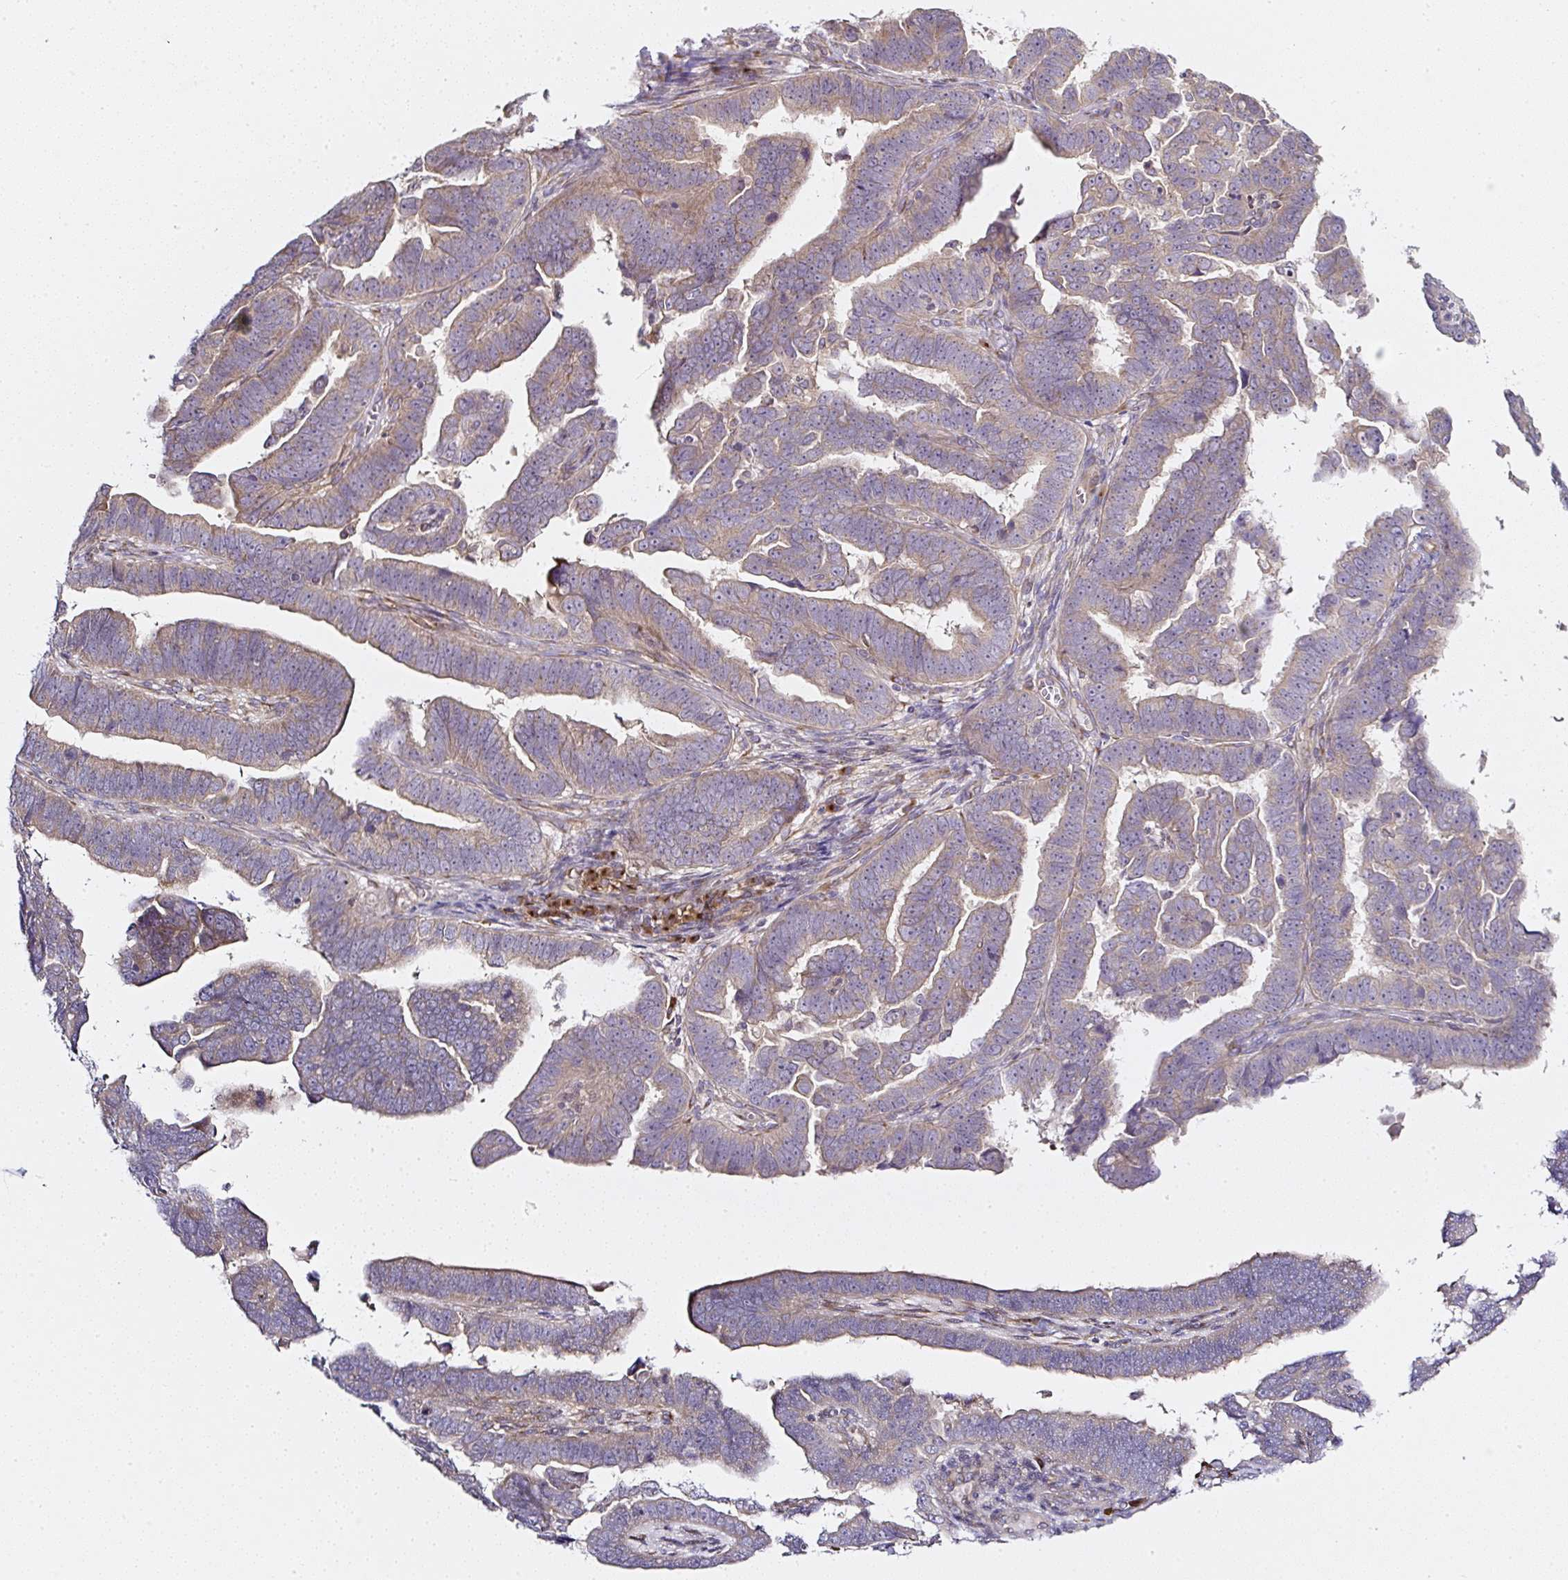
{"staining": {"intensity": "moderate", "quantity": "25%-75%", "location": "cytoplasmic/membranous"}, "tissue": "endometrial cancer", "cell_type": "Tumor cells", "image_type": "cancer", "snomed": [{"axis": "morphology", "description": "Adenocarcinoma, NOS"}, {"axis": "topography", "description": "Endometrium"}], "caption": "A brown stain labels moderate cytoplasmic/membranous expression of a protein in human endometrial adenocarcinoma tumor cells. Using DAB (3,3'-diaminobenzidine) (brown) and hematoxylin (blue) stains, captured at high magnification using brightfield microscopy.", "gene": "MLX", "patient": {"sex": "female", "age": 75}}